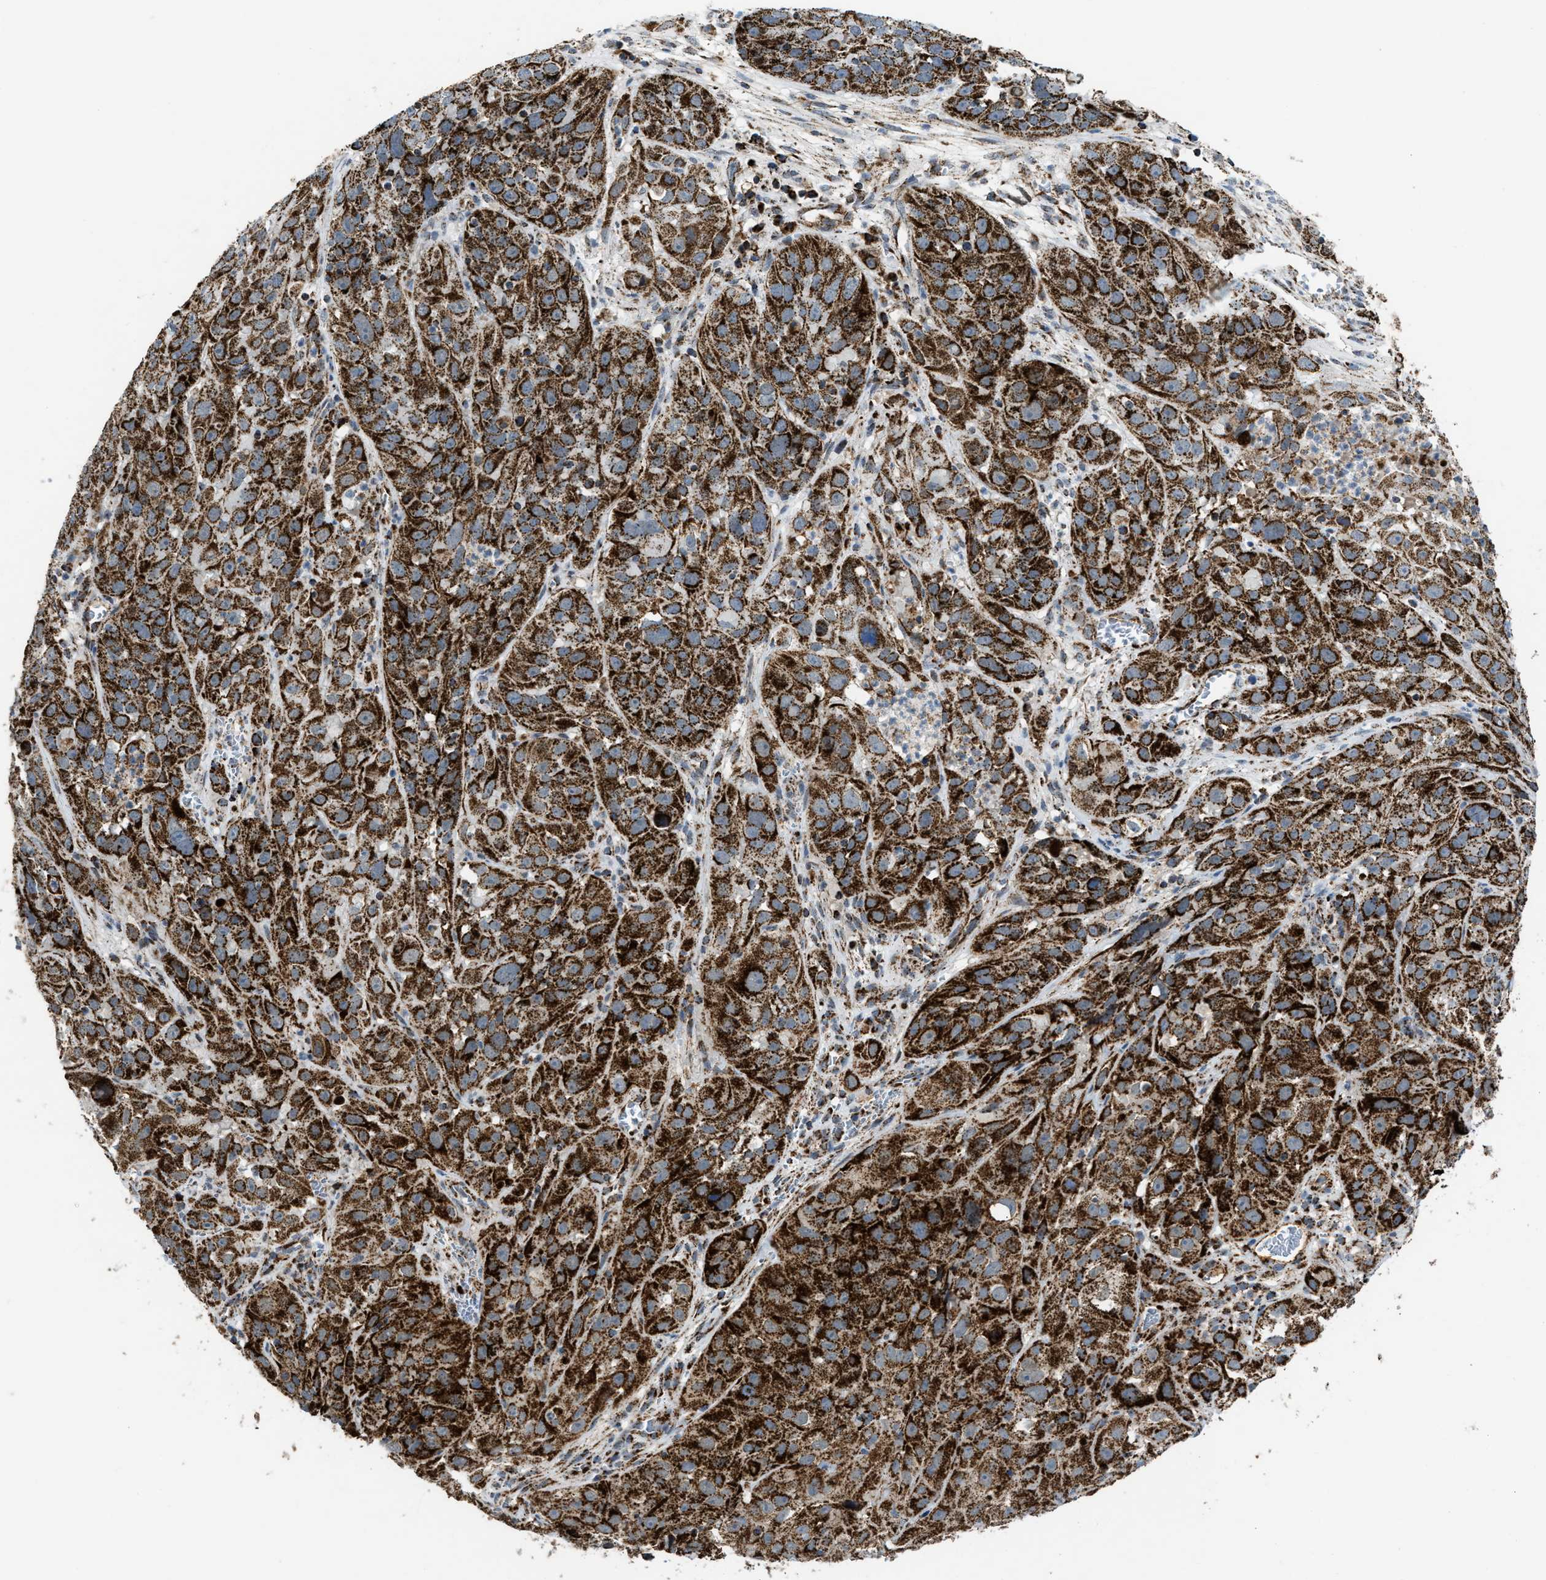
{"staining": {"intensity": "strong", "quantity": ">75%", "location": "cytoplasmic/membranous"}, "tissue": "cervical cancer", "cell_type": "Tumor cells", "image_type": "cancer", "snomed": [{"axis": "morphology", "description": "Squamous cell carcinoma, NOS"}, {"axis": "topography", "description": "Cervix"}], "caption": "The micrograph displays a brown stain indicating the presence of a protein in the cytoplasmic/membranous of tumor cells in cervical squamous cell carcinoma.", "gene": "PMPCA", "patient": {"sex": "female", "age": 32}}